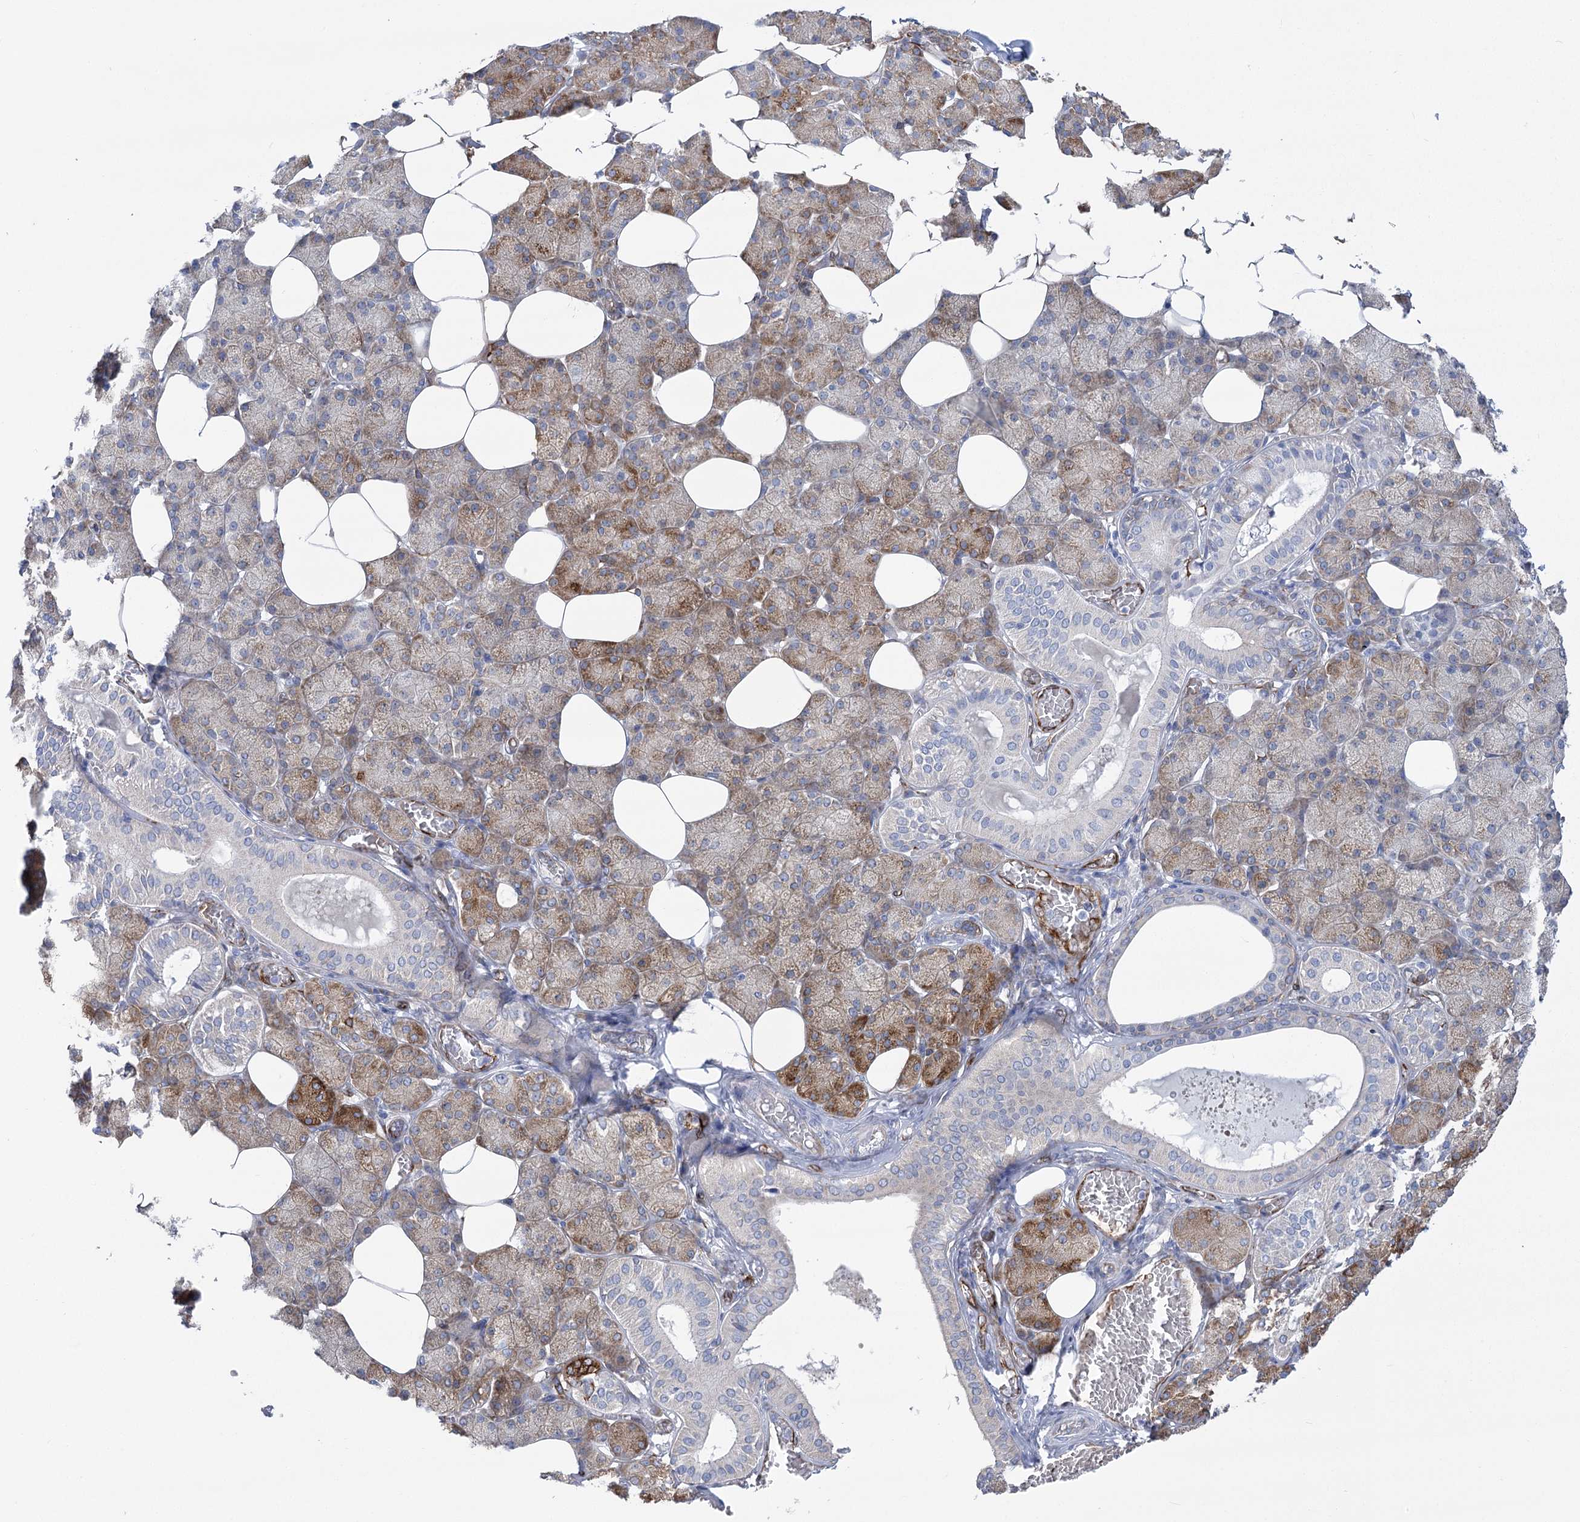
{"staining": {"intensity": "moderate", "quantity": "25%-75%", "location": "cytoplasmic/membranous"}, "tissue": "salivary gland", "cell_type": "Glandular cells", "image_type": "normal", "snomed": [{"axis": "morphology", "description": "Normal tissue, NOS"}, {"axis": "topography", "description": "Salivary gland"}], "caption": "Normal salivary gland reveals moderate cytoplasmic/membranous positivity in approximately 25%-75% of glandular cells, visualized by immunohistochemistry. The protein is shown in brown color, while the nuclei are stained blue.", "gene": "YTHDC2", "patient": {"sex": "female", "age": 33}}